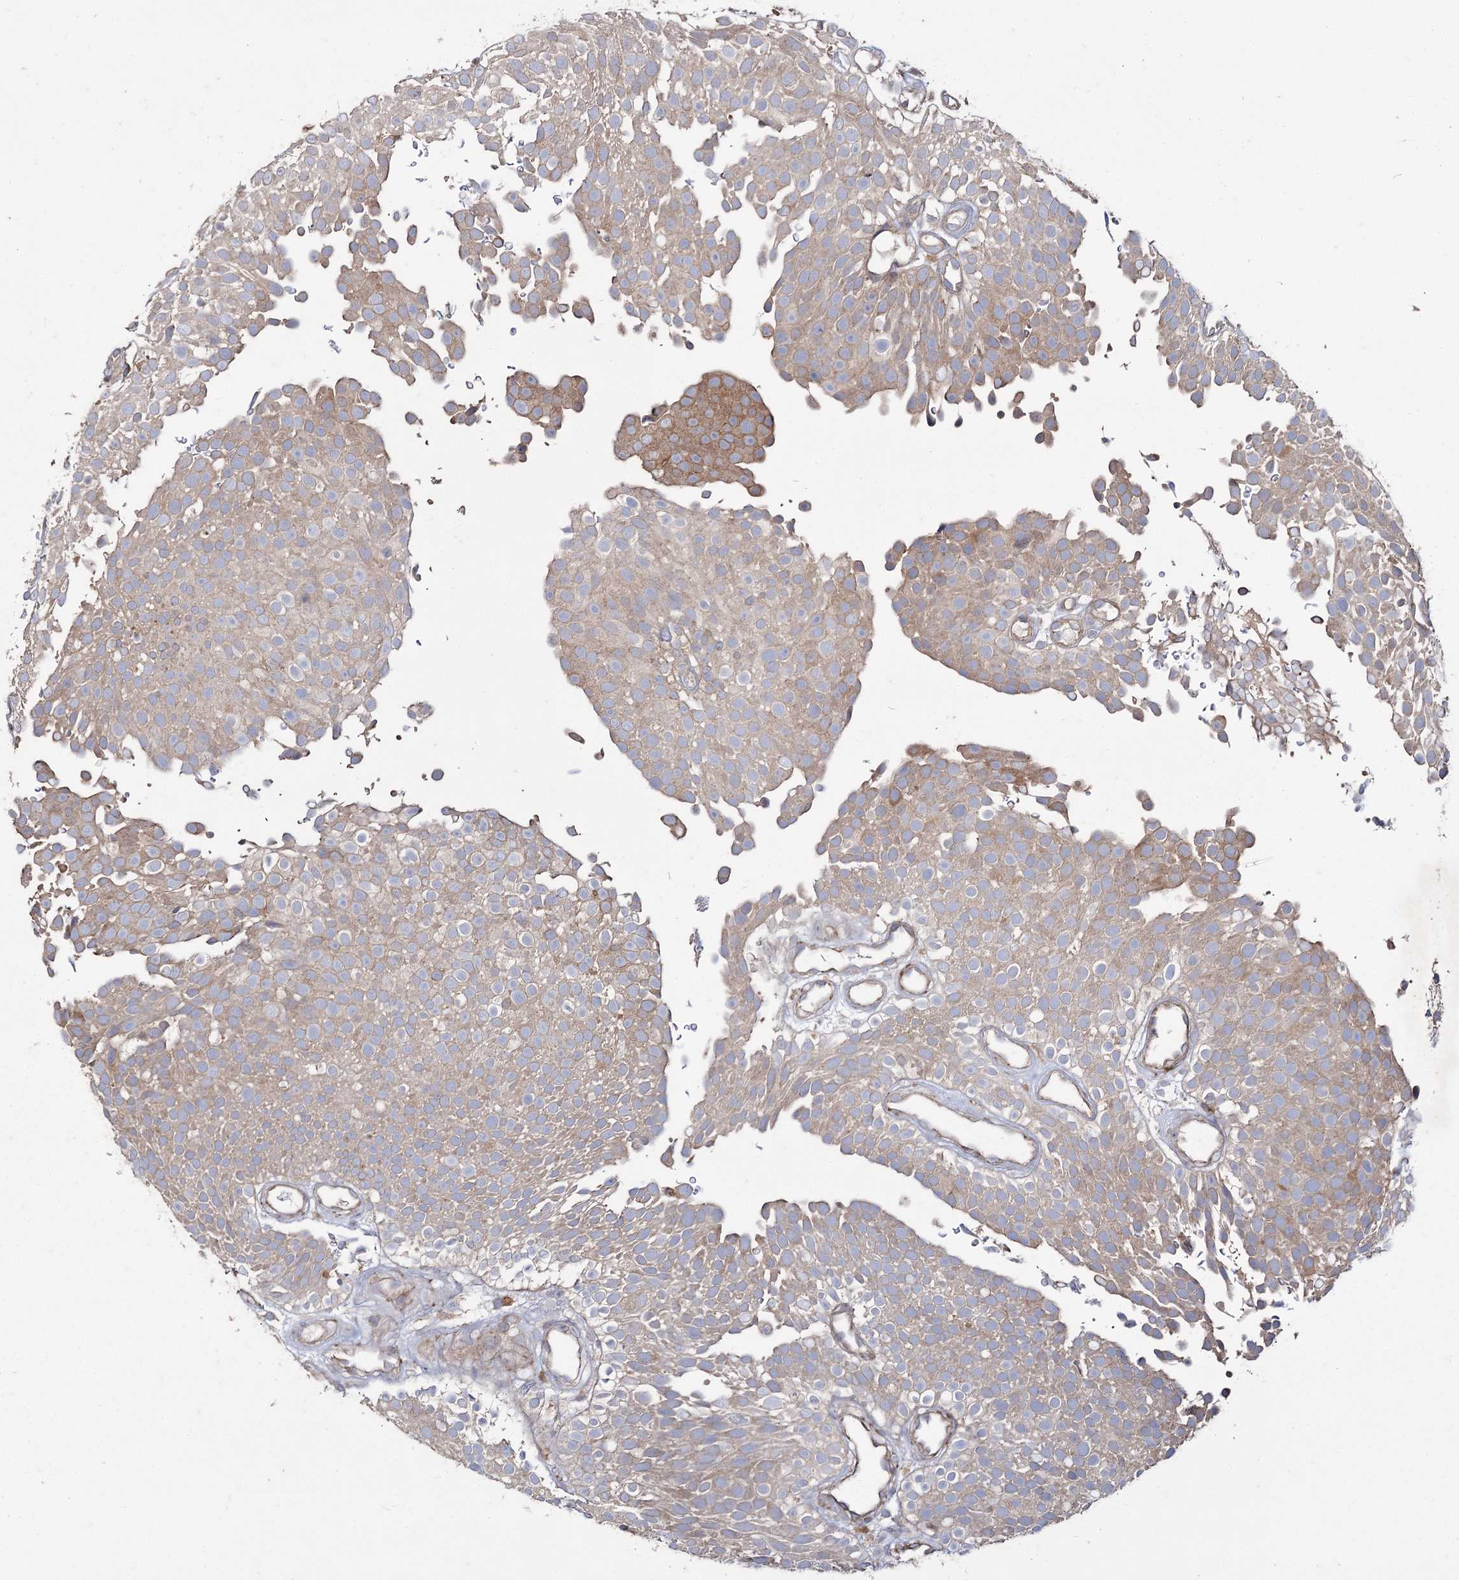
{"staining": {"intensity": "weak", "quantity": ">75%", "location": "cytoplasmic/membranous"}, "tissue": "urothelial cancer", "cell_type": "Tumor cells", "image_type": "cancer", "snomed": [{"axis": "morphology", "description": "Urothelial carcinoma, Low grade"}, {"axis": "topography", "description": "Urinary bladder"}], "caption": "The image demonstrates immunohistochemical staining of urothelial cancer. There is weak cytoplasmic/membranous expression is identified in approximately >75% of tumor cells. (brown staining indicates protein expression, while blue staining denotes nuclei).", "gene": "SH3TC1", "patient": {"sex": "male", "age": 78}}